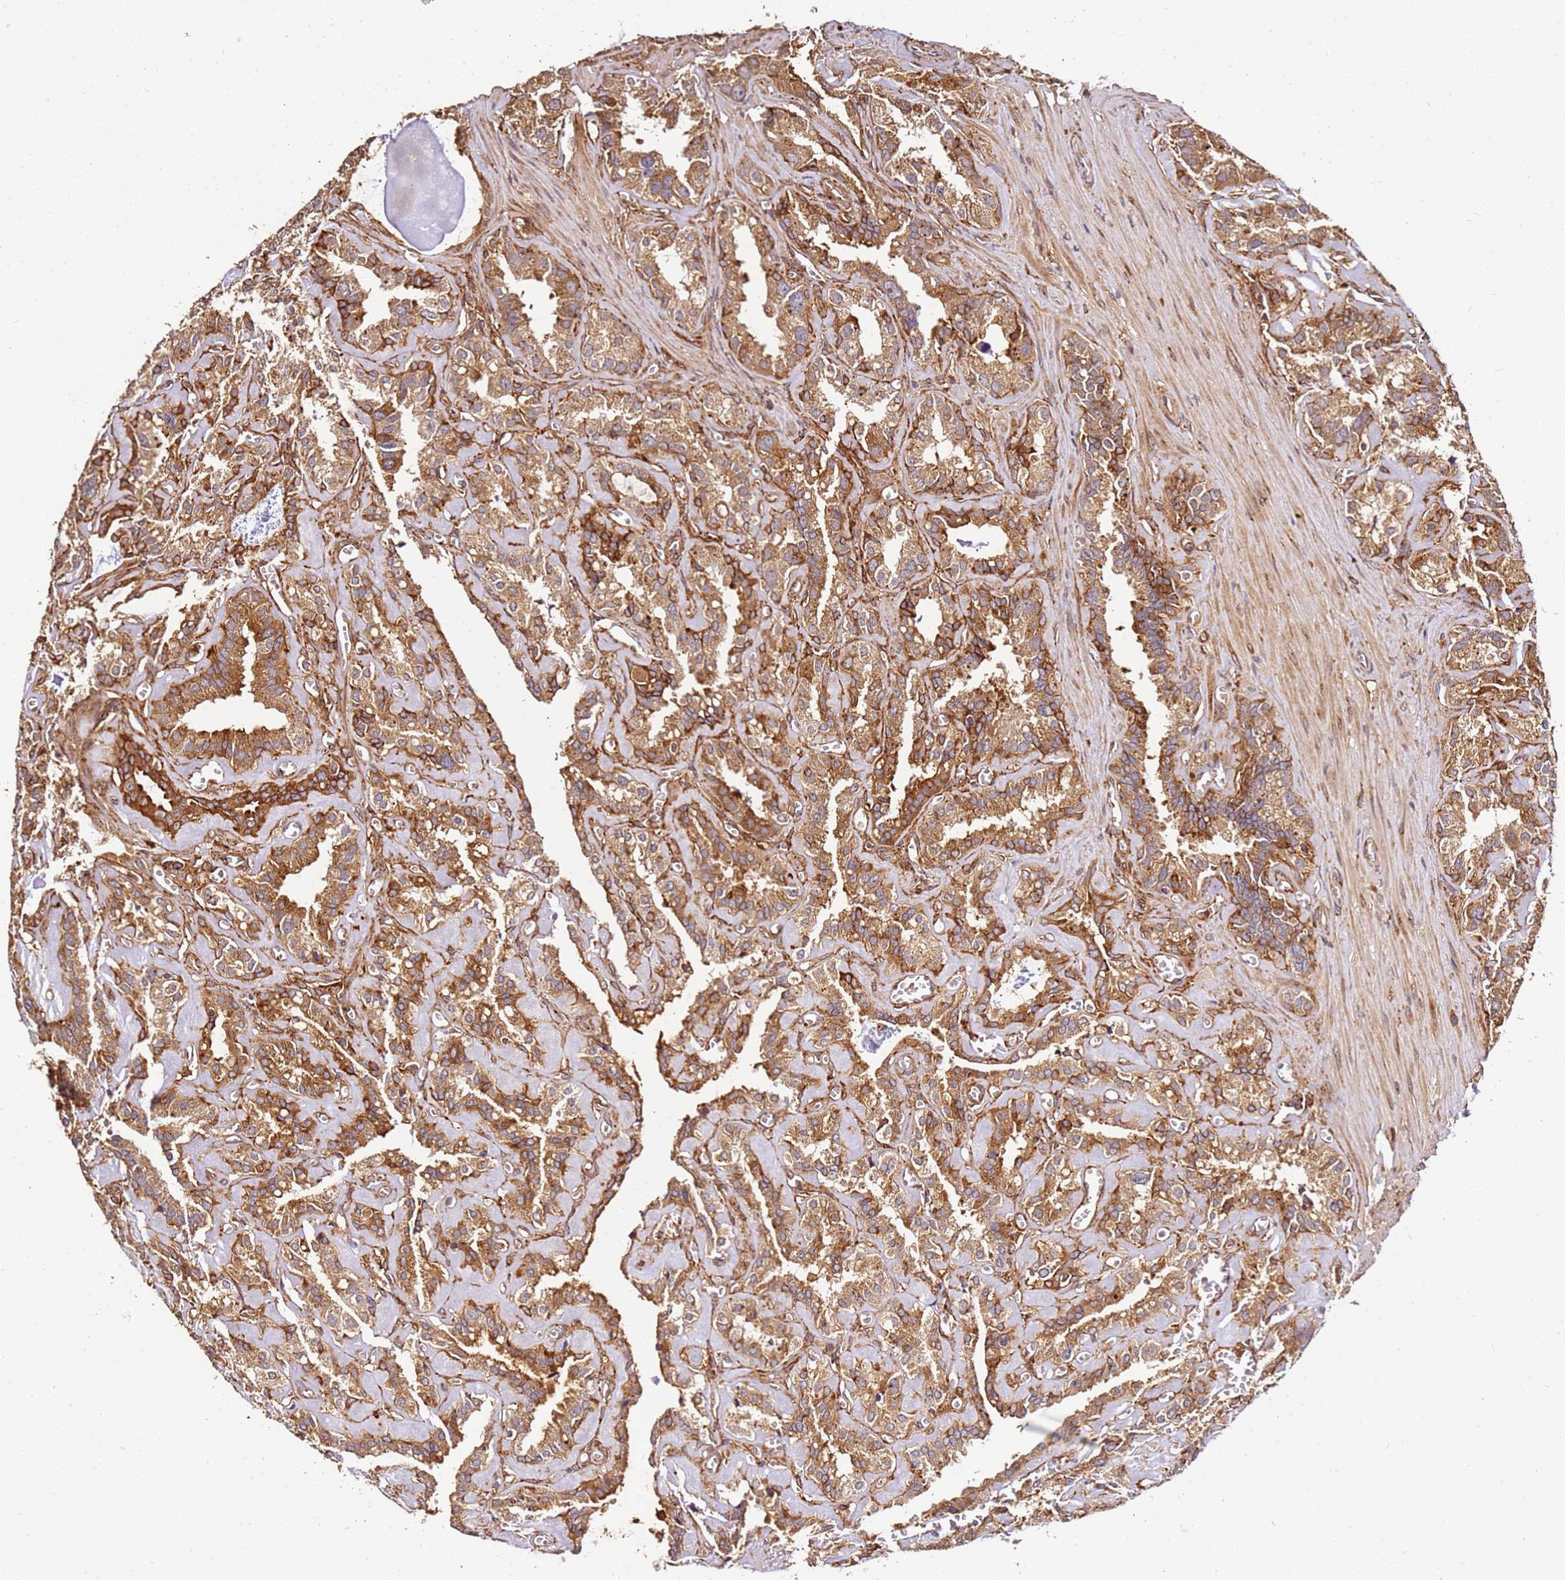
{"staining": {"intensity": "strong", "quantity": ">75%", "location": "cytoplasmic/membranous"}, "tissue": "seminal vesicle", "cell_type": "Glandular cells", "image_type": "normal", "snomed": [{"axis": "morphology", "description": "Normal tissue, NOS"}, {"axis": "topography", "description": "Prostate"}, {"axis": "topography", "description": "Seminal veicle"}], "caption": "Immunohistochemistry photomicrograph of benign seminal vesicle: human seminal vesicle stained using IHC demonstrates high levels of strong protein expression localized specifically in the cytoplasmic/membranous of glandular cells, appearing as a cytoplasmic/membranous brown color.", "gene": "DVL3", "patient": {"sex": "male", "age": 59}}